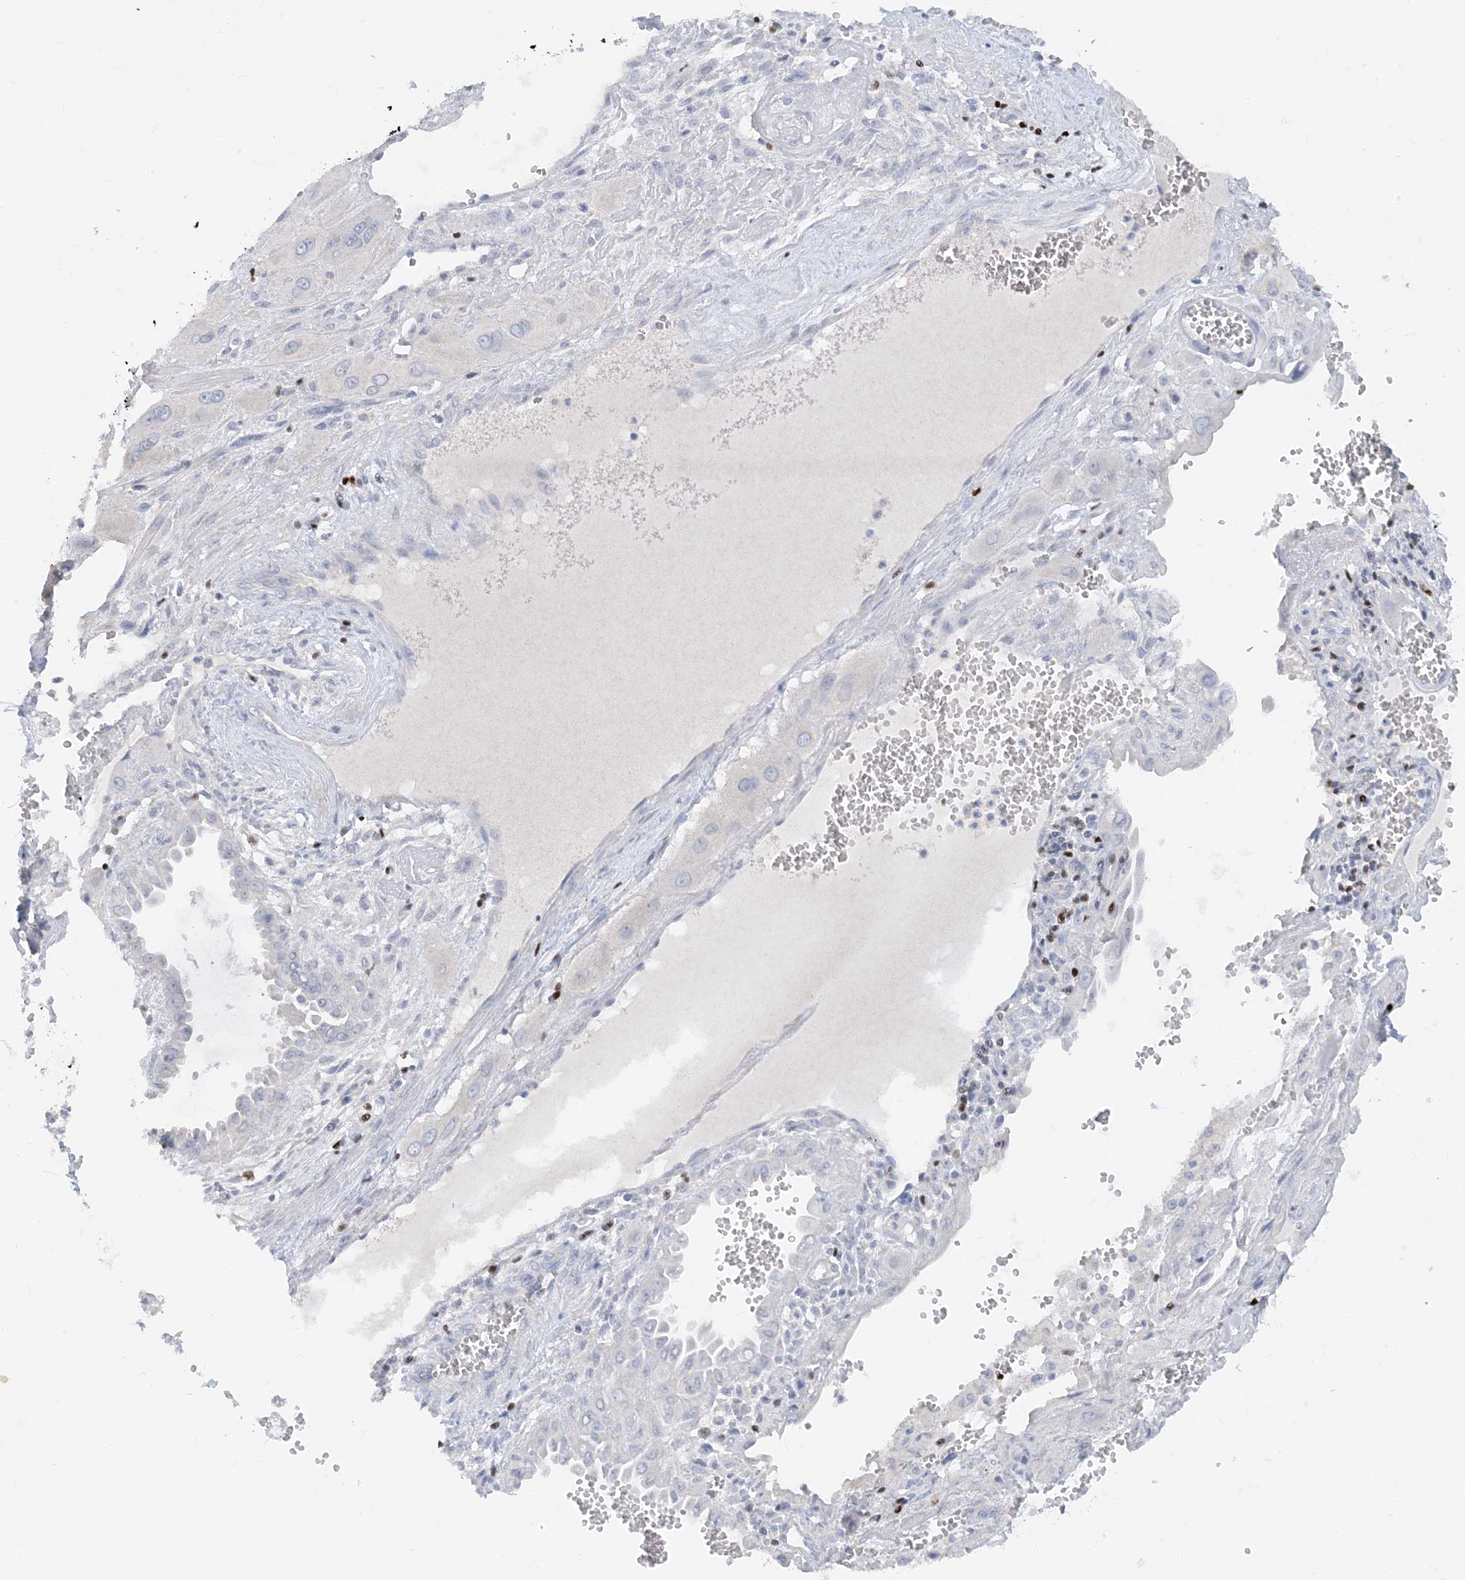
{"staining": {"intensity": "negative", "quantity": "none", "location": "none"}, "tissue": "cervical cancer", "cell_type": "Tumor cells", "image_type": "cancer", "snomed": [{"axis": "morphology", "description": "Squamous cell carcinoma, NOS"}, {"axis": "topography", "description": "Cervix"}], "caption": "There is no significant staining in tumor cells of cervical cancer.", "gene": "TBX21", "patient": {"sex": "female", "age": 34}}